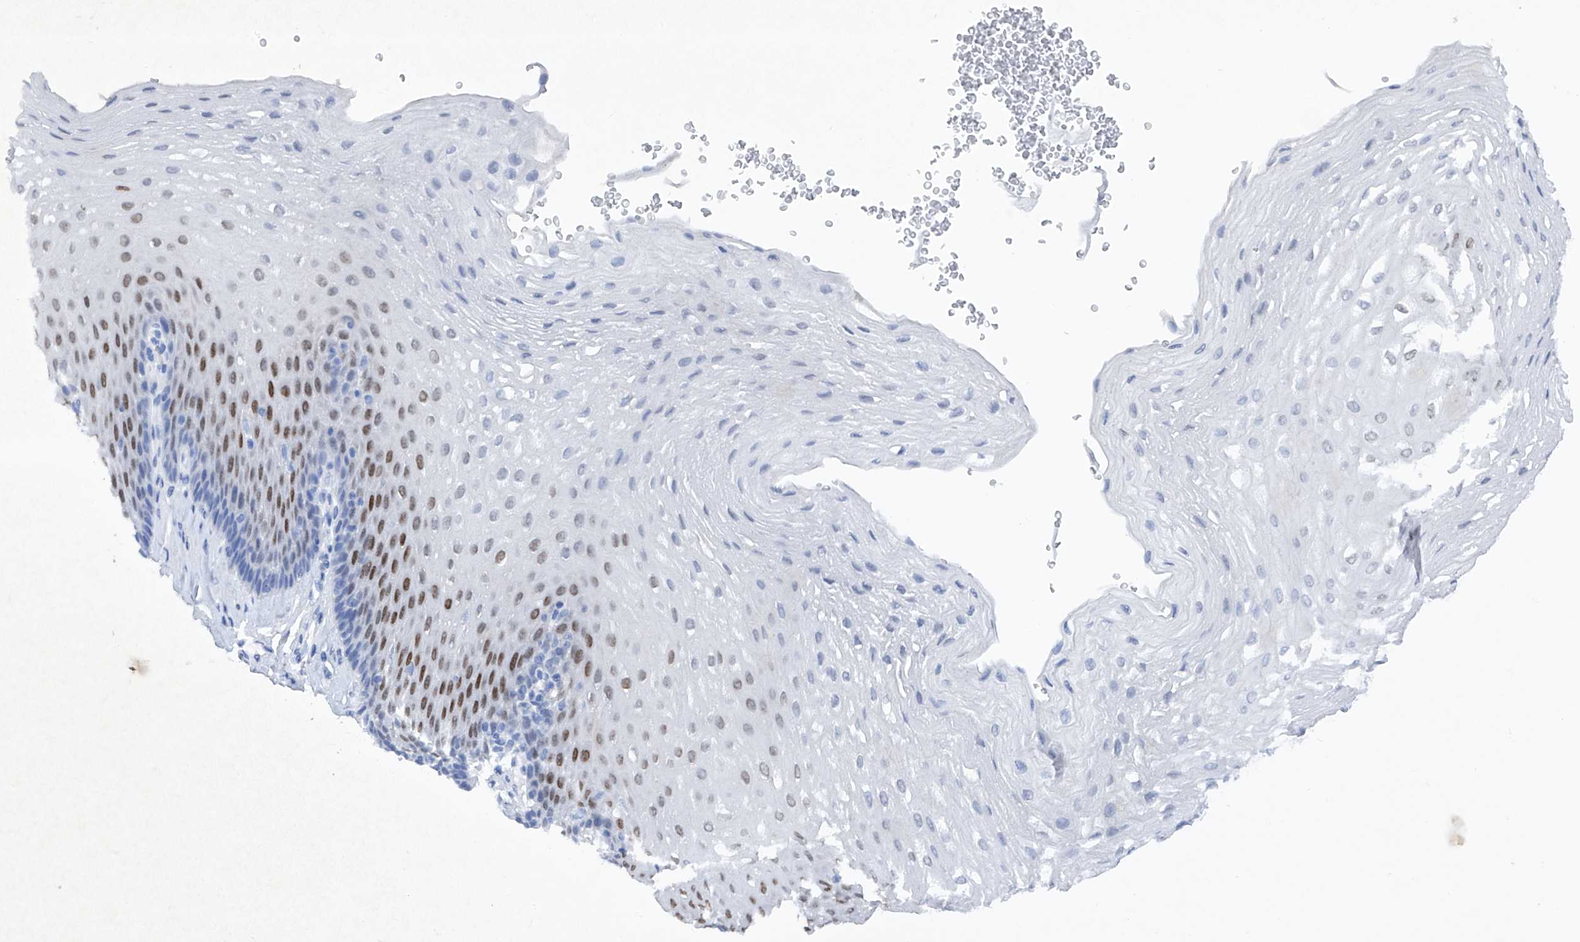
{"staining": {"intensity": "moderate", "quantity": "<25%", "location": "nuclear"}, "tissue": "esophagus", "cell_type": "Squamous epithelial cells", "image_type": "normal", "snomed": [{"axis": "morphology", "description": "Normal tissue, NOS"}, {"axis": "topography", "description": "Esophagus"}], "caption": "Immunohistochemical staining of normal human esophagus exhibits <25% levels of moderate nuclear protein staining in about <25% of squamous epithelial cells. (Stains: DAB (3,3'-diaminobenzidine) in brown, nuclei in blue, Microscopy: brightfield microscopy at high magnification).", "gene": "BARX2", "patient": {"sex": "female", "age": 66}}